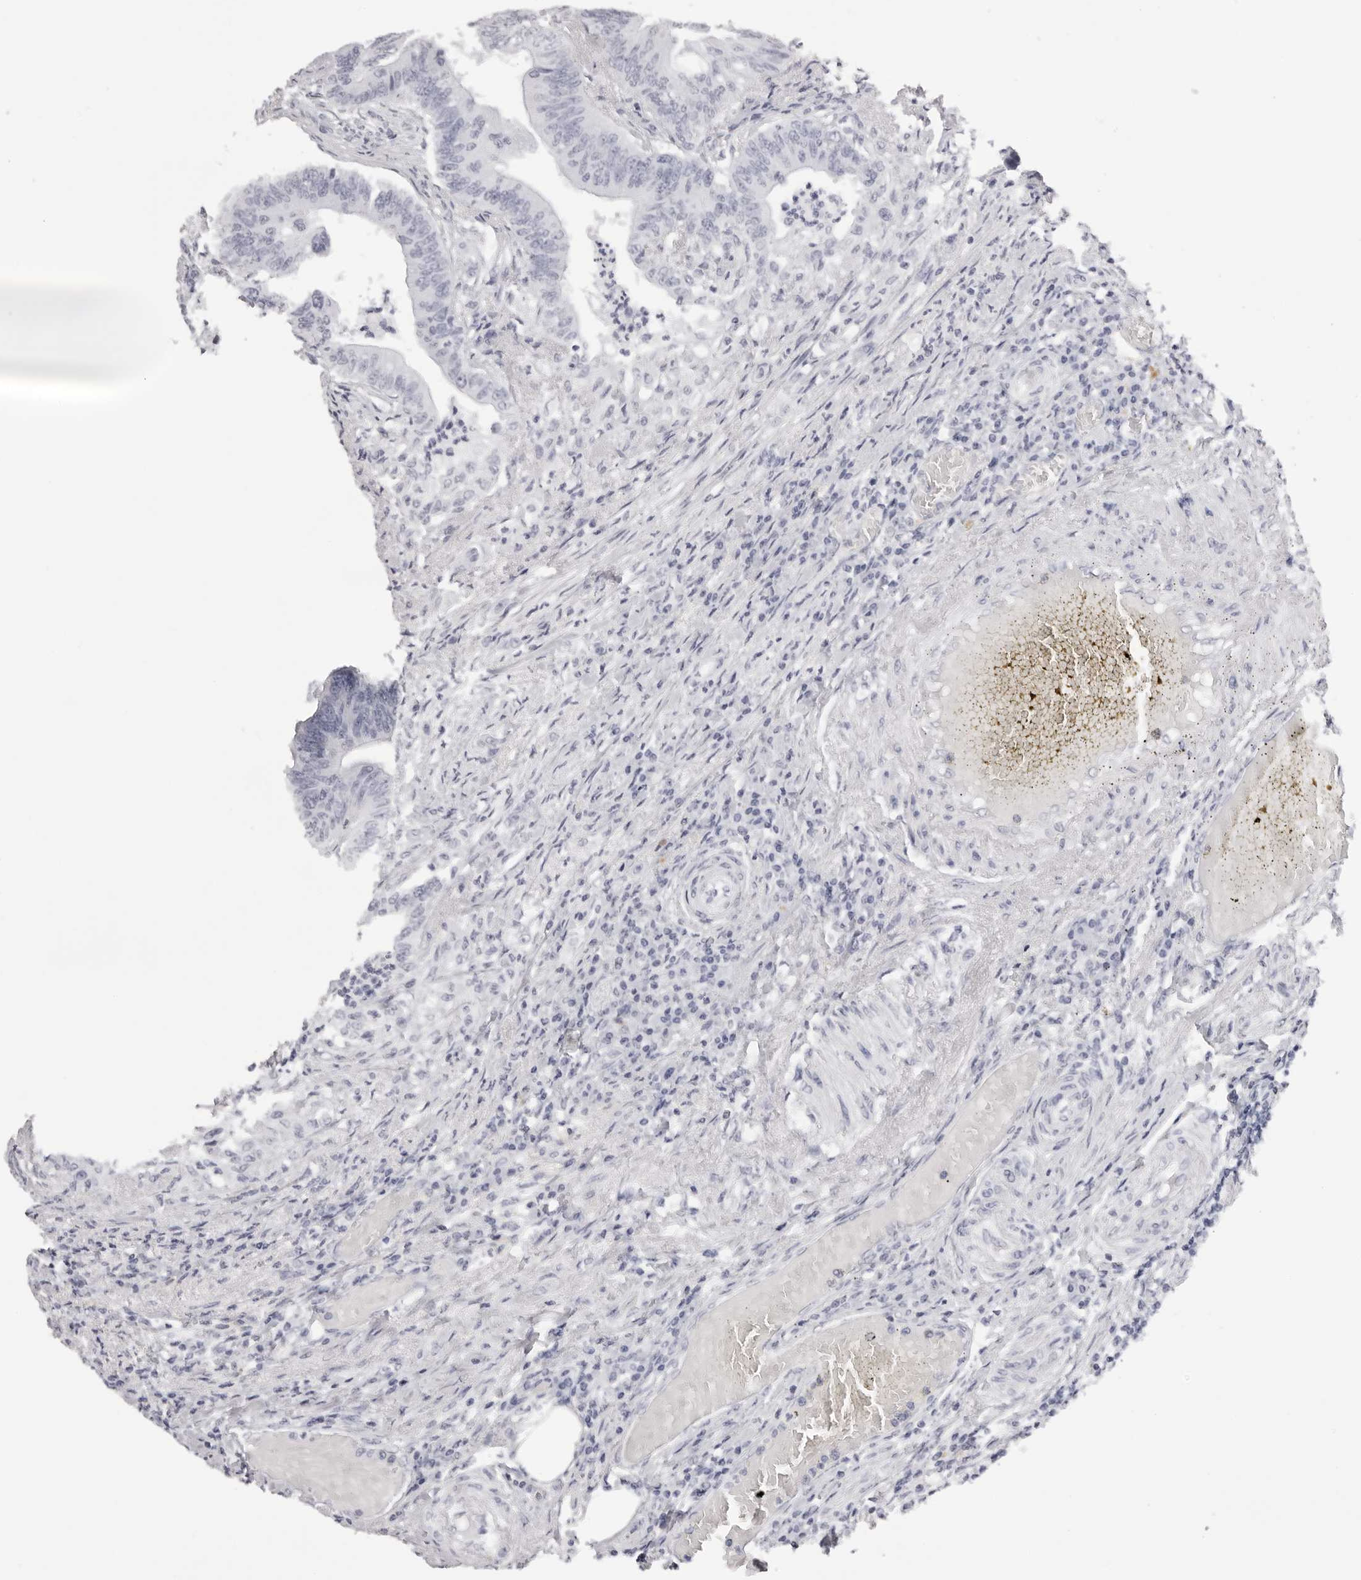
{"staining": {"intensity": "negative", "quantity": "none", "location": "none"}, "tissue": "colorectal cancer", "cell_type": "Tumor cells", "image_type": "cancer", "snomed": [{"axis": "morphology", "description": "Adenoma, NOS"}, {"axis": "morphology", "description": "Adenocarcinoma, NOS"}, {"axis": "topography", "description": "Colon"}], "caption": "The image reveals no significant positivity in tumor cells of colorectal cancer. (Brightfield microscopy of DAB (3,3'-diaminobenzidine) immunohistochemistry (IHC) at high magnification).", "gene": "RHO", "patient": {"sex": "male", "age": 79}}